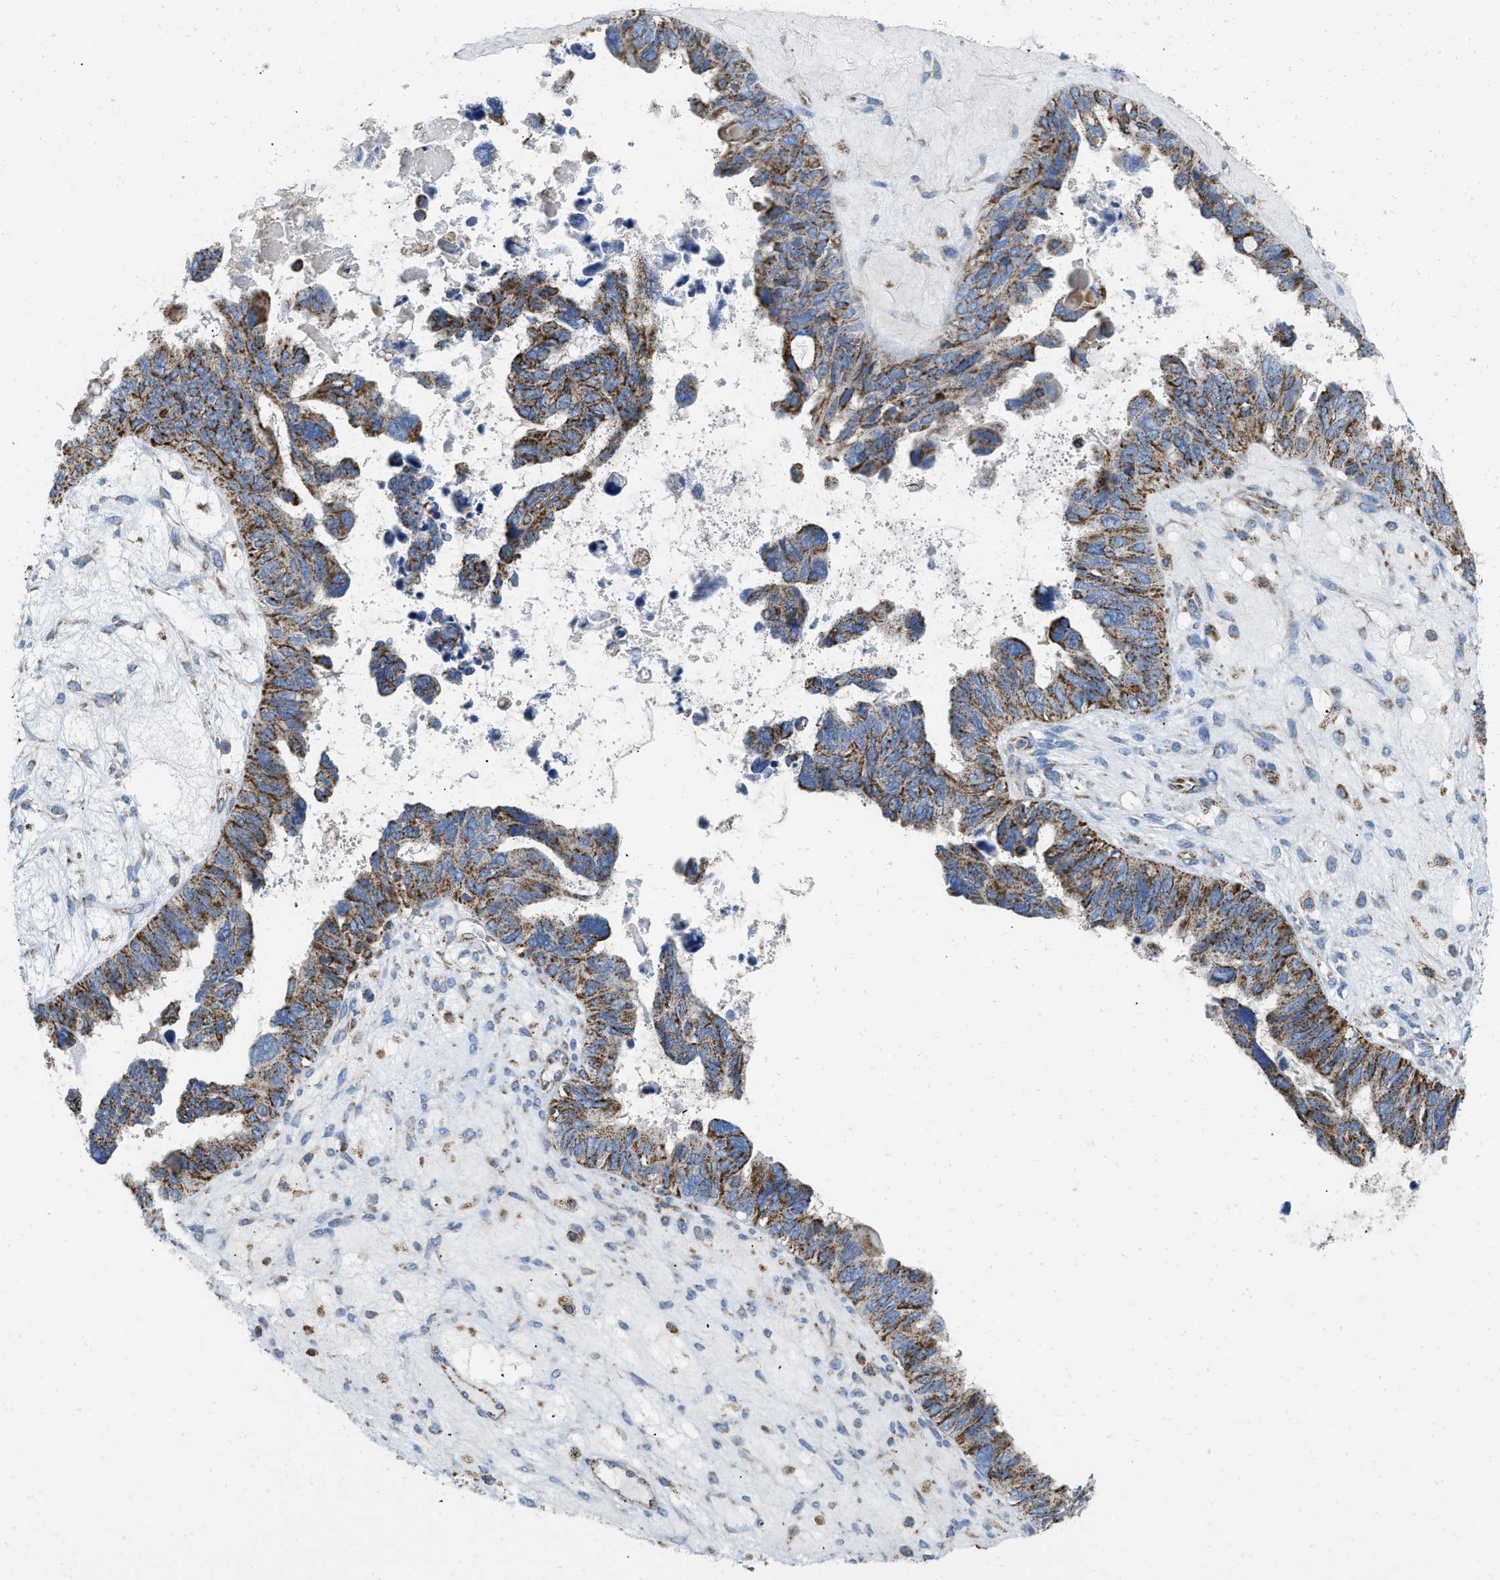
{"staining": {"intensity": "strong", "quantity": ">75%", "location": "cytoplasmic/membranous"}, "tissue": "ovarian cancer", "cell_type": "Tumor cells", "image_type": "cancer", "snomed": [{"axis": "morphology", "description": "Cystadenocarcinoma, serous, NOS"}, {"axis": "topography", "description": "Ovary"}], "caption": "Immunohistochemistry (IHC) of human serous cystadenocarcinoma (ovarian) exhibits high levels of strong cytoplasmic/membranous positivity in approximately >75% of tumor cells.", "gene": "GRB10", "patient": {"sex": "female", "age": 79}}